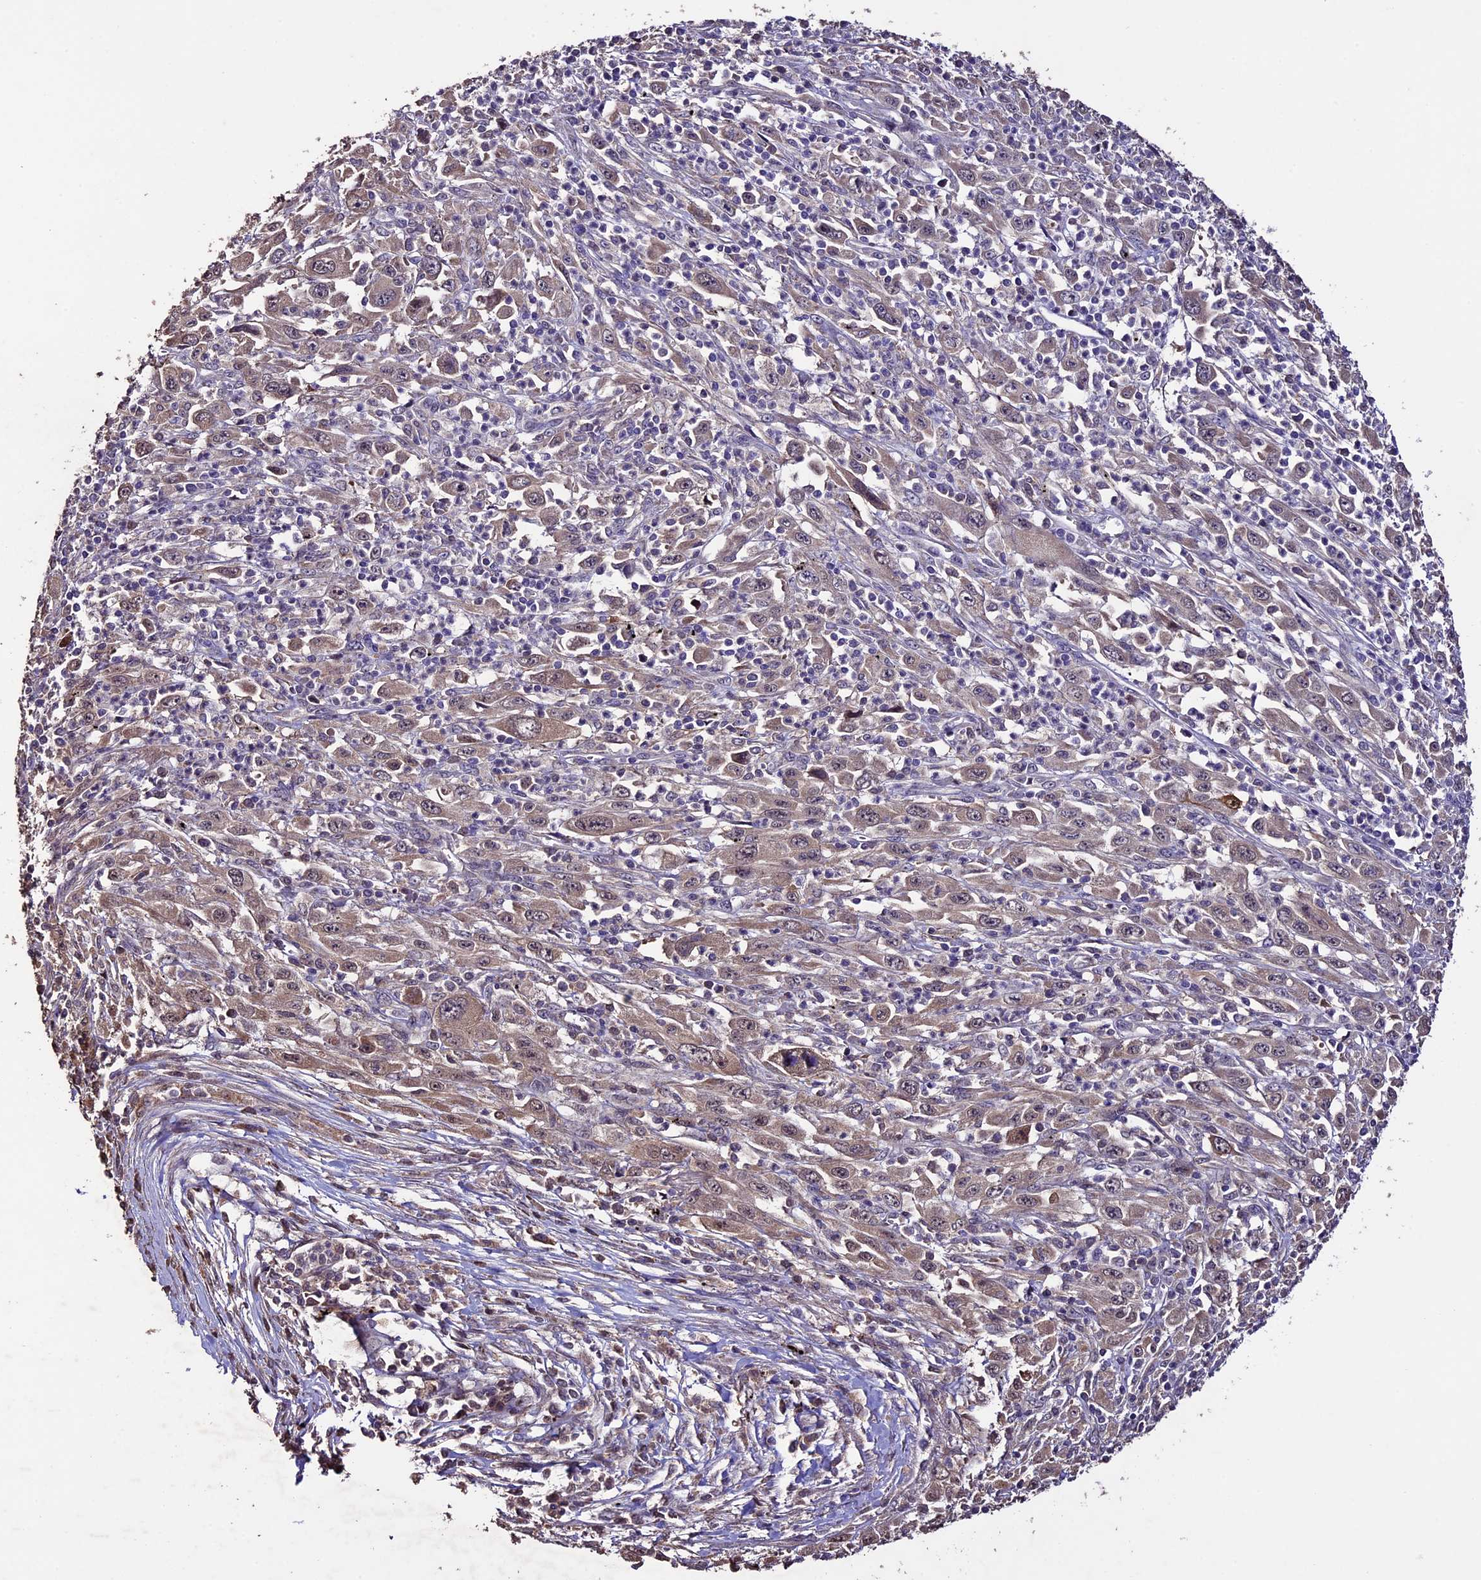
{"staining": {"intensity": "weak", "quantity": "25%-75%", "location": "cytoplasmic/membranous,nuclear"}, "tissue": "melanoma", "cell_type": "Tumor cells", "image_type": "cancer", "snomed": [{"axis": "morphology", "description": "Malignant melanoma, Metastatic site"}, {"axis": "topography", "description": "Skin"}], "caption": "DAB (3,3'-diaminobenzidine) immunohistochemical staining of malignant melanoma (metastatic site) exhibits weak cytoplasmic/membranous and nuclear protein staining in about 25%-75% of tumor cells. The staining was performed using DAB, with brown indicating positive protein expression. Nuclei are stained blue with hematoxylin.", "gene": "DIS3L", "patient": {"sex": "female", "age": 56}}